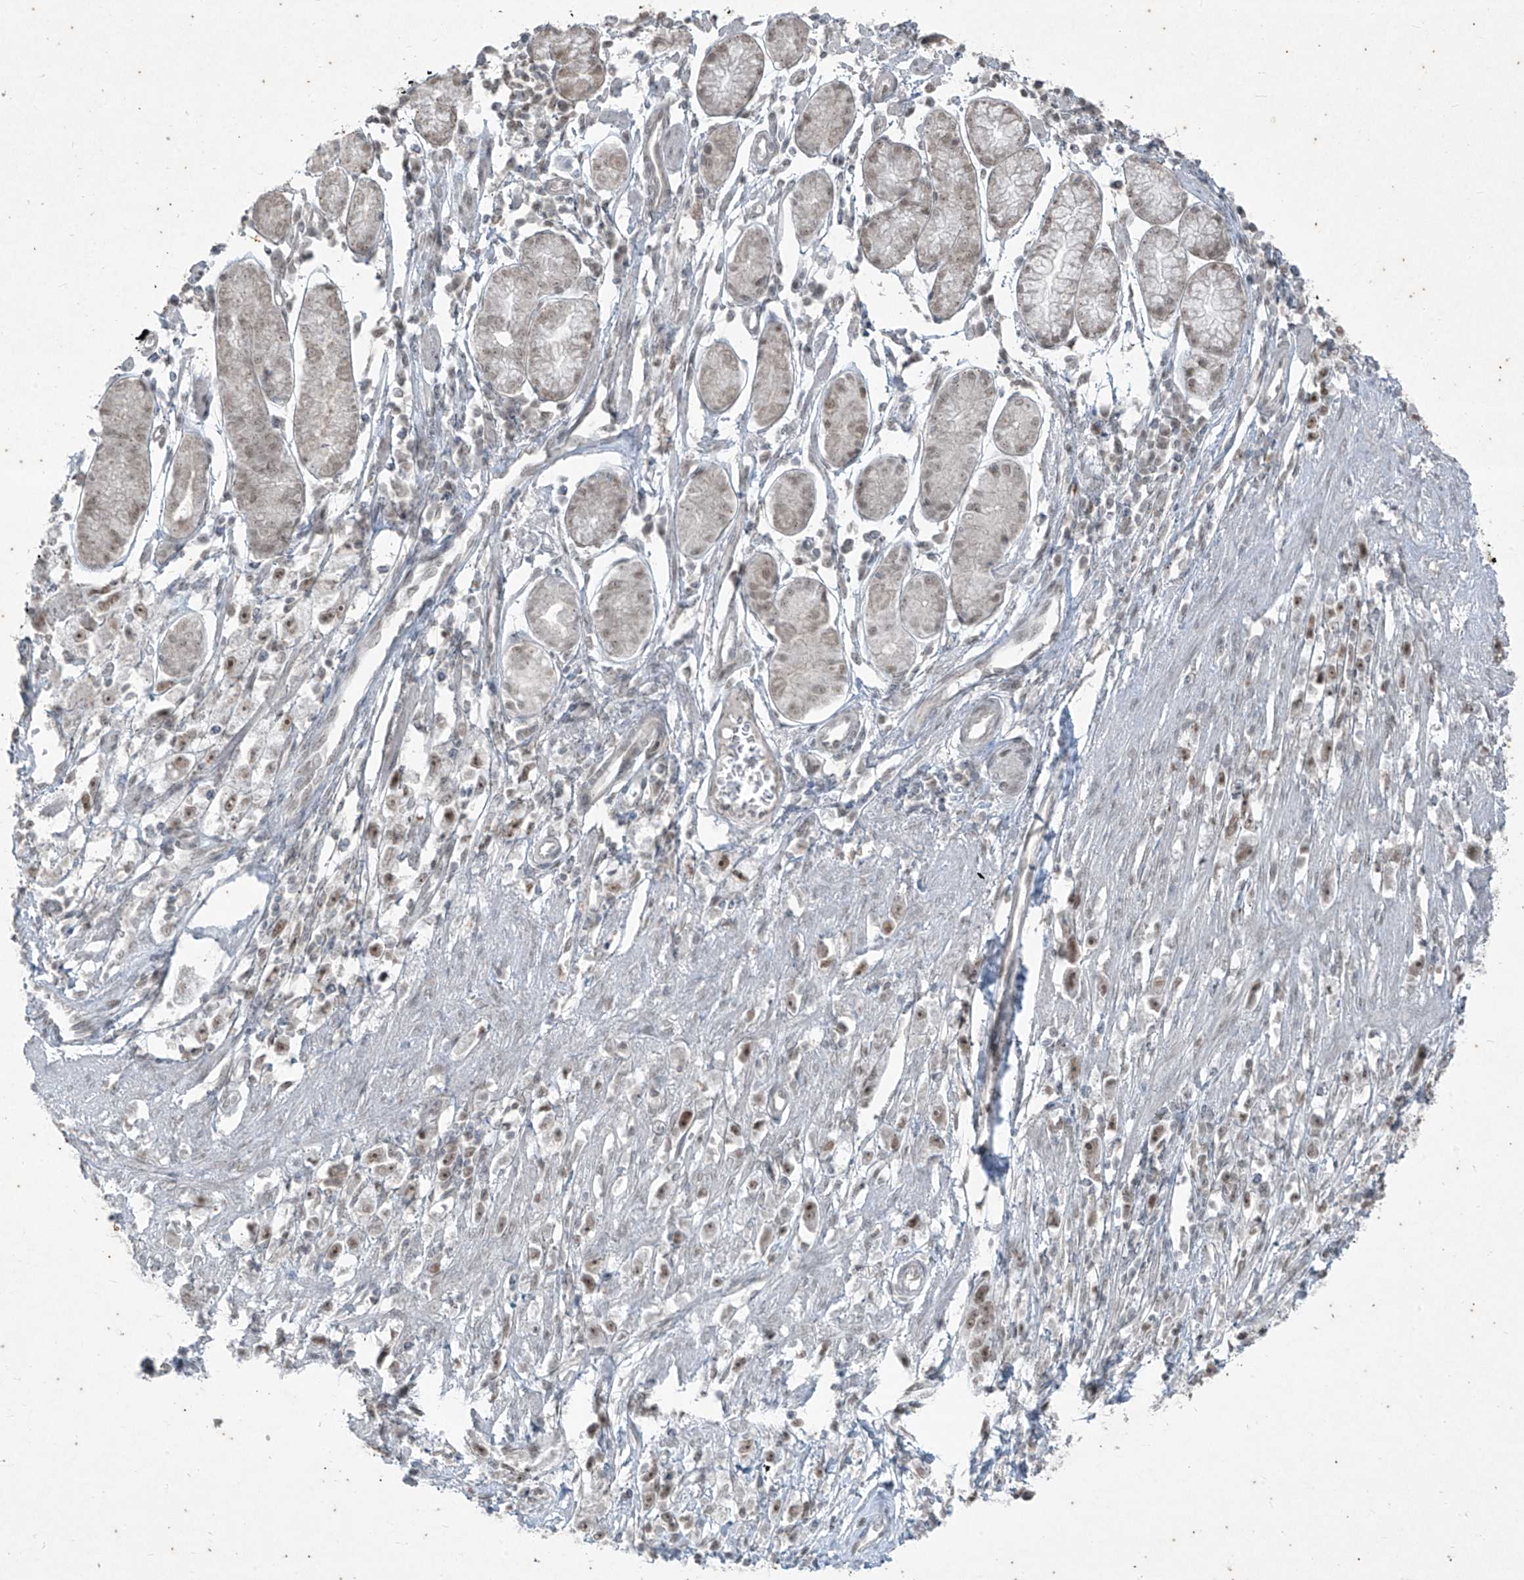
{"staining": {"intensity": "weak", "quantity": ">75%", "location": "nuclear"}, "tissue": "stomach cancer", "cell_type": "Tumor cells", "image_type": "cancer", "snomed": [{"axis": "morphology", "description": "Adenocarcinoma, NOS"}, {"axis": "topography", "description": "Stomach"}], "caption": "Weak nuclear protein staining is seen in approximately >75% of tumor cells in stomach cancer (adenocarcinoma).", "gene": "ZNF354B", "patient": {"sex": "female", "age": 59}}